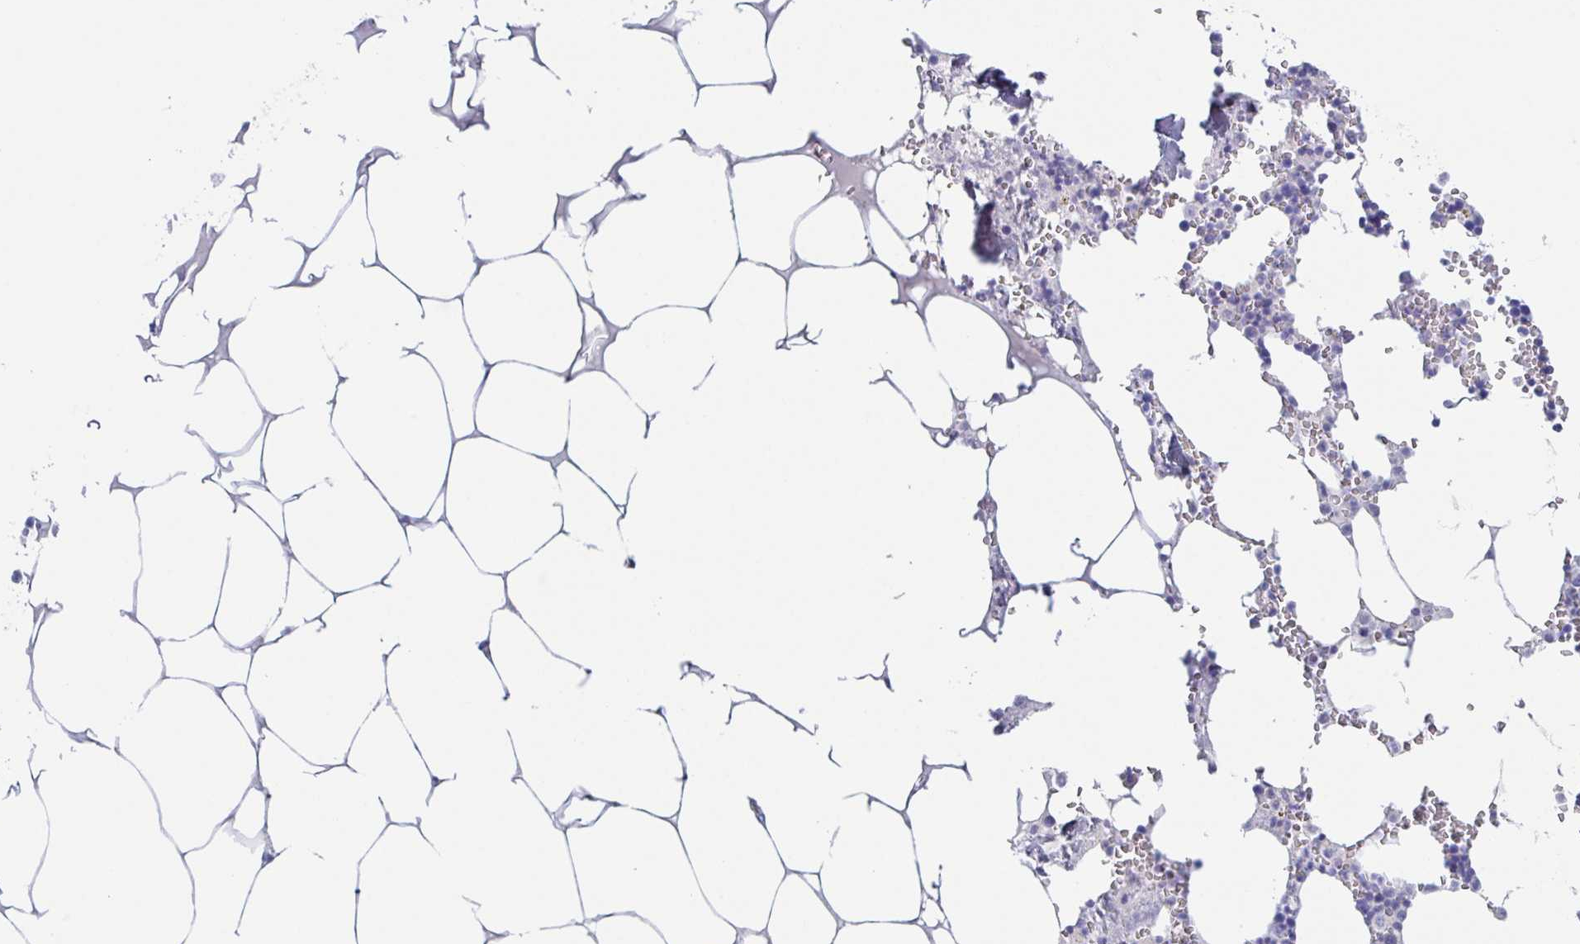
{"staining": {"intensity": "negative", "quantity": "none", "location": "none"}, "tissue": "bone marrow", "cell_type": "Hematopoietic cells", "image_type": "normal", "snomed": [{"axis": "morphology", "description": "Normal tissue, NOS"}, {"axis": "topography", "description": "Bone marrow"}], "caption": "High power microscopy photomicrograph of an IHC photomicrograph of normal bone marrow, revealing no significant staining in hematopoietic cells.", "gene": "HTR2A", "patient": {"sex": "male", "age": 54}}